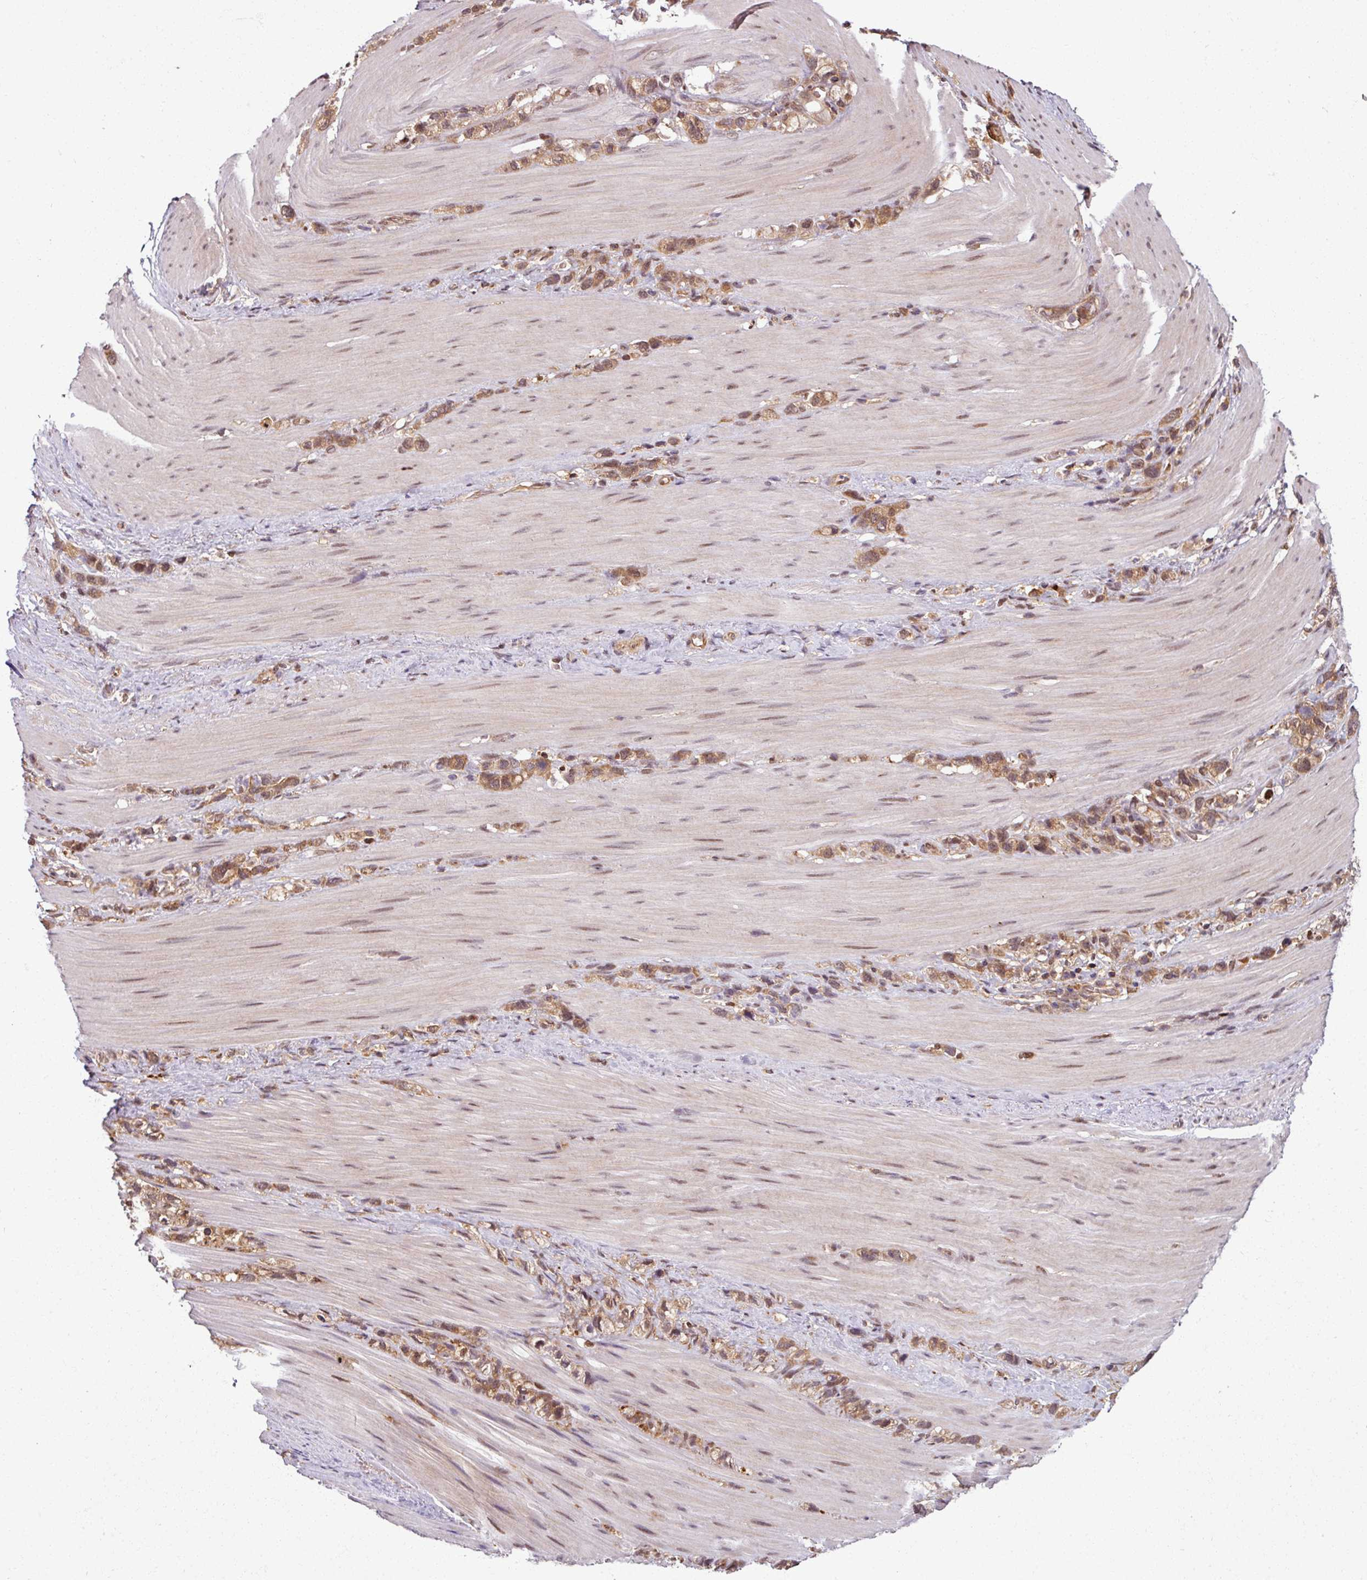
{"staining": {"intensity": "moderate", "quantity": ">75%", "location": "cytoplasmic/membranous,nuclear"}, "tissue": "stomach cancer", "cell_type": "Tumor cells", "image_type": "cancer", "snomed": [{"axis": "morphology", "description": "Adenocarcinoma, NOS"}, {"axis": "topography", "description": "Stomach"}], "caption": "Immunohistochemistry (DAB (3,3'-diaminobenzidine)) staining of human stomach cancer (adenocarcinoma) exhibits moderate cytoplasmic/membranous and nuclear protein staining in about >75% of tumor cells.", "gene": "KCTD11", "patient": {"sex": "female", "age": 65}}